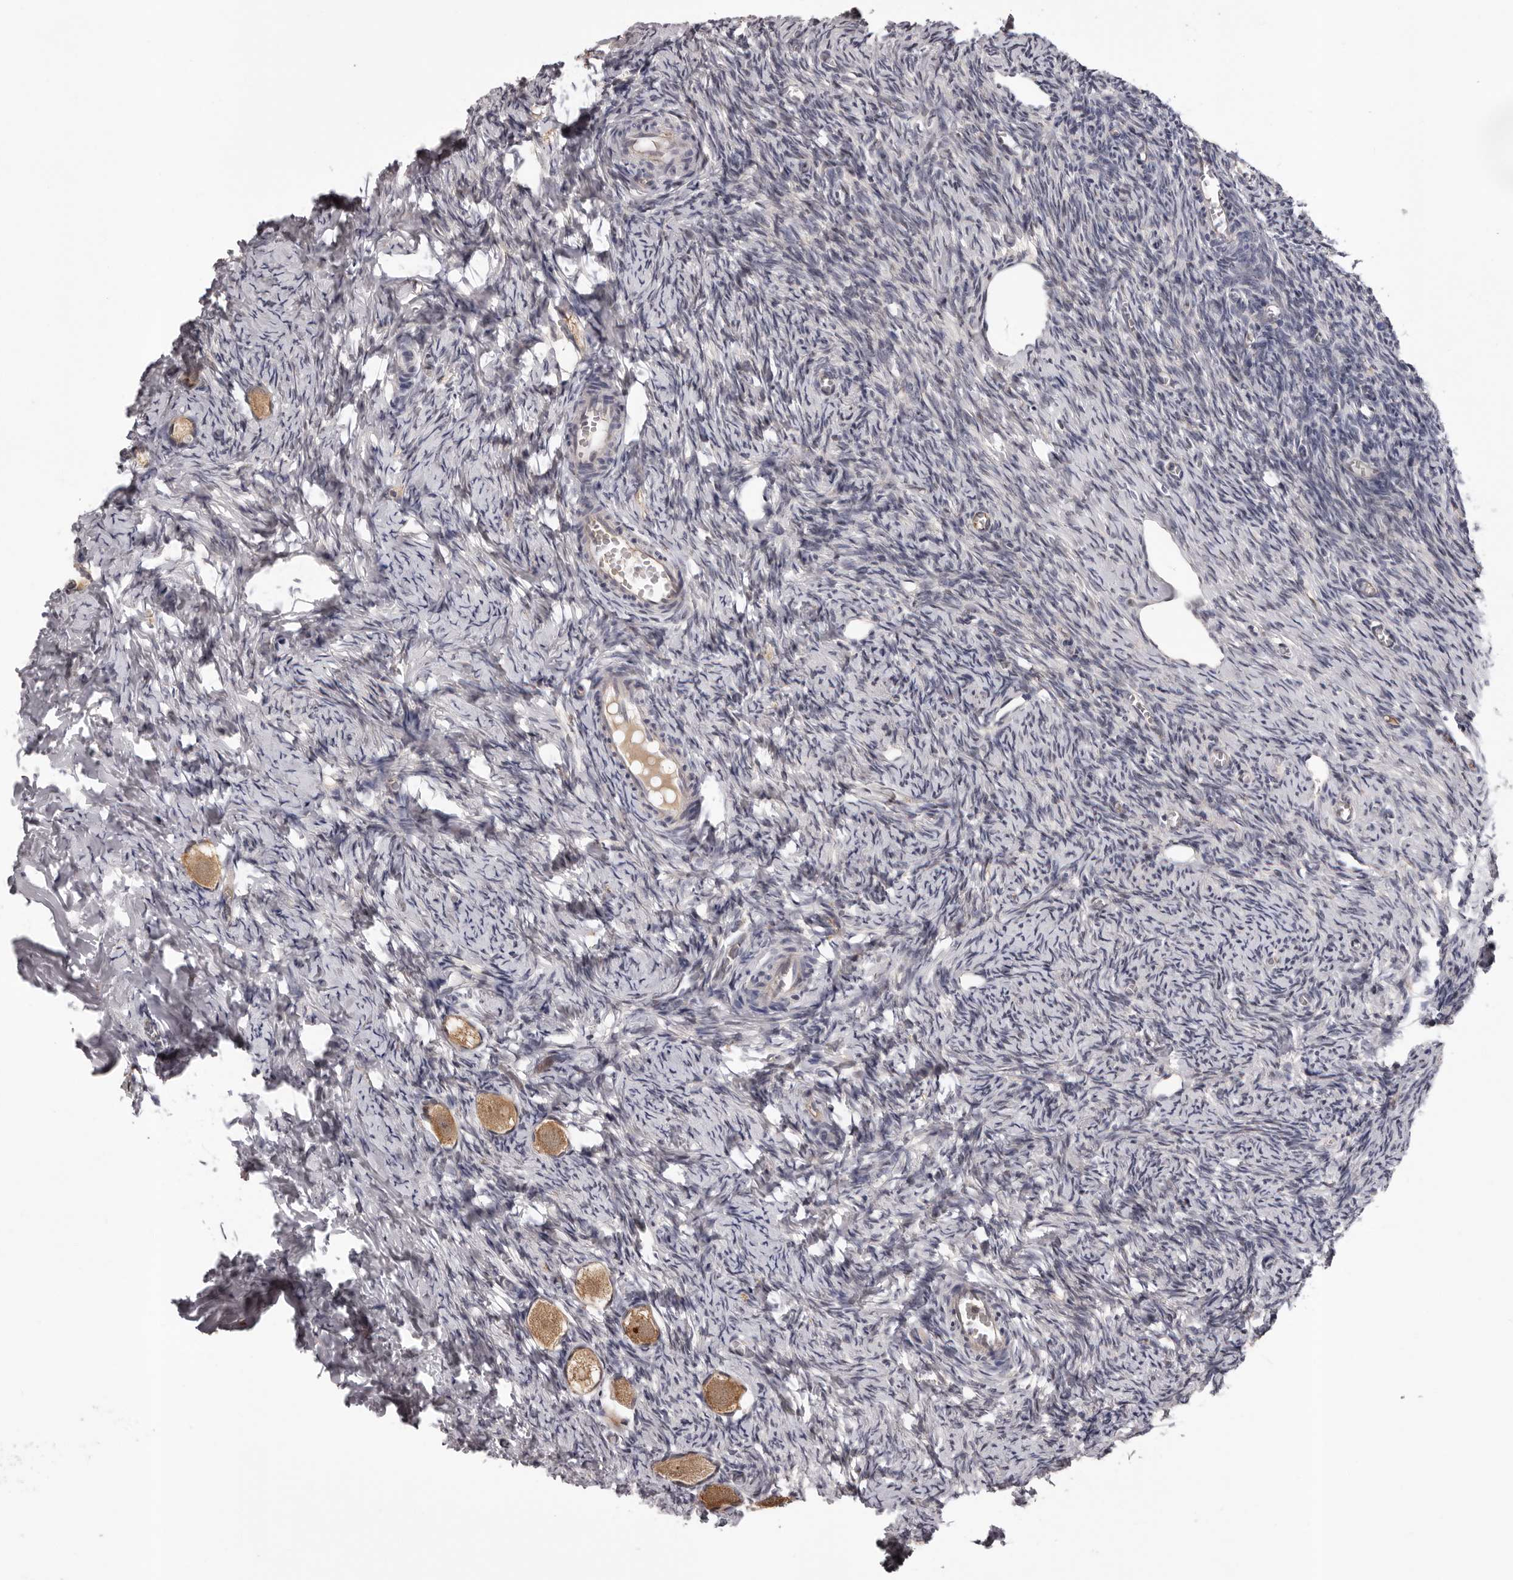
{"staining": {"intensity": "moderate", "quantity": ">75%", "location": "cytoplasmic/membranous,nuclear"}, "tissue": "ovary", "cell_type": "Follicle cells", "image_type": "normal", "snomed": [{"axis": "morphology", "description": "Normal tissue, NOS"}, {"axis": "topography", "description": "Ovary"}], "caption": "A brown stain highlights moderate cytoplasmic/membranous,nuclear positivity of a protein in follicle cells of benign human ovary.", "gene": "MED8", "patient": {"sex": "female", "age": 27}}